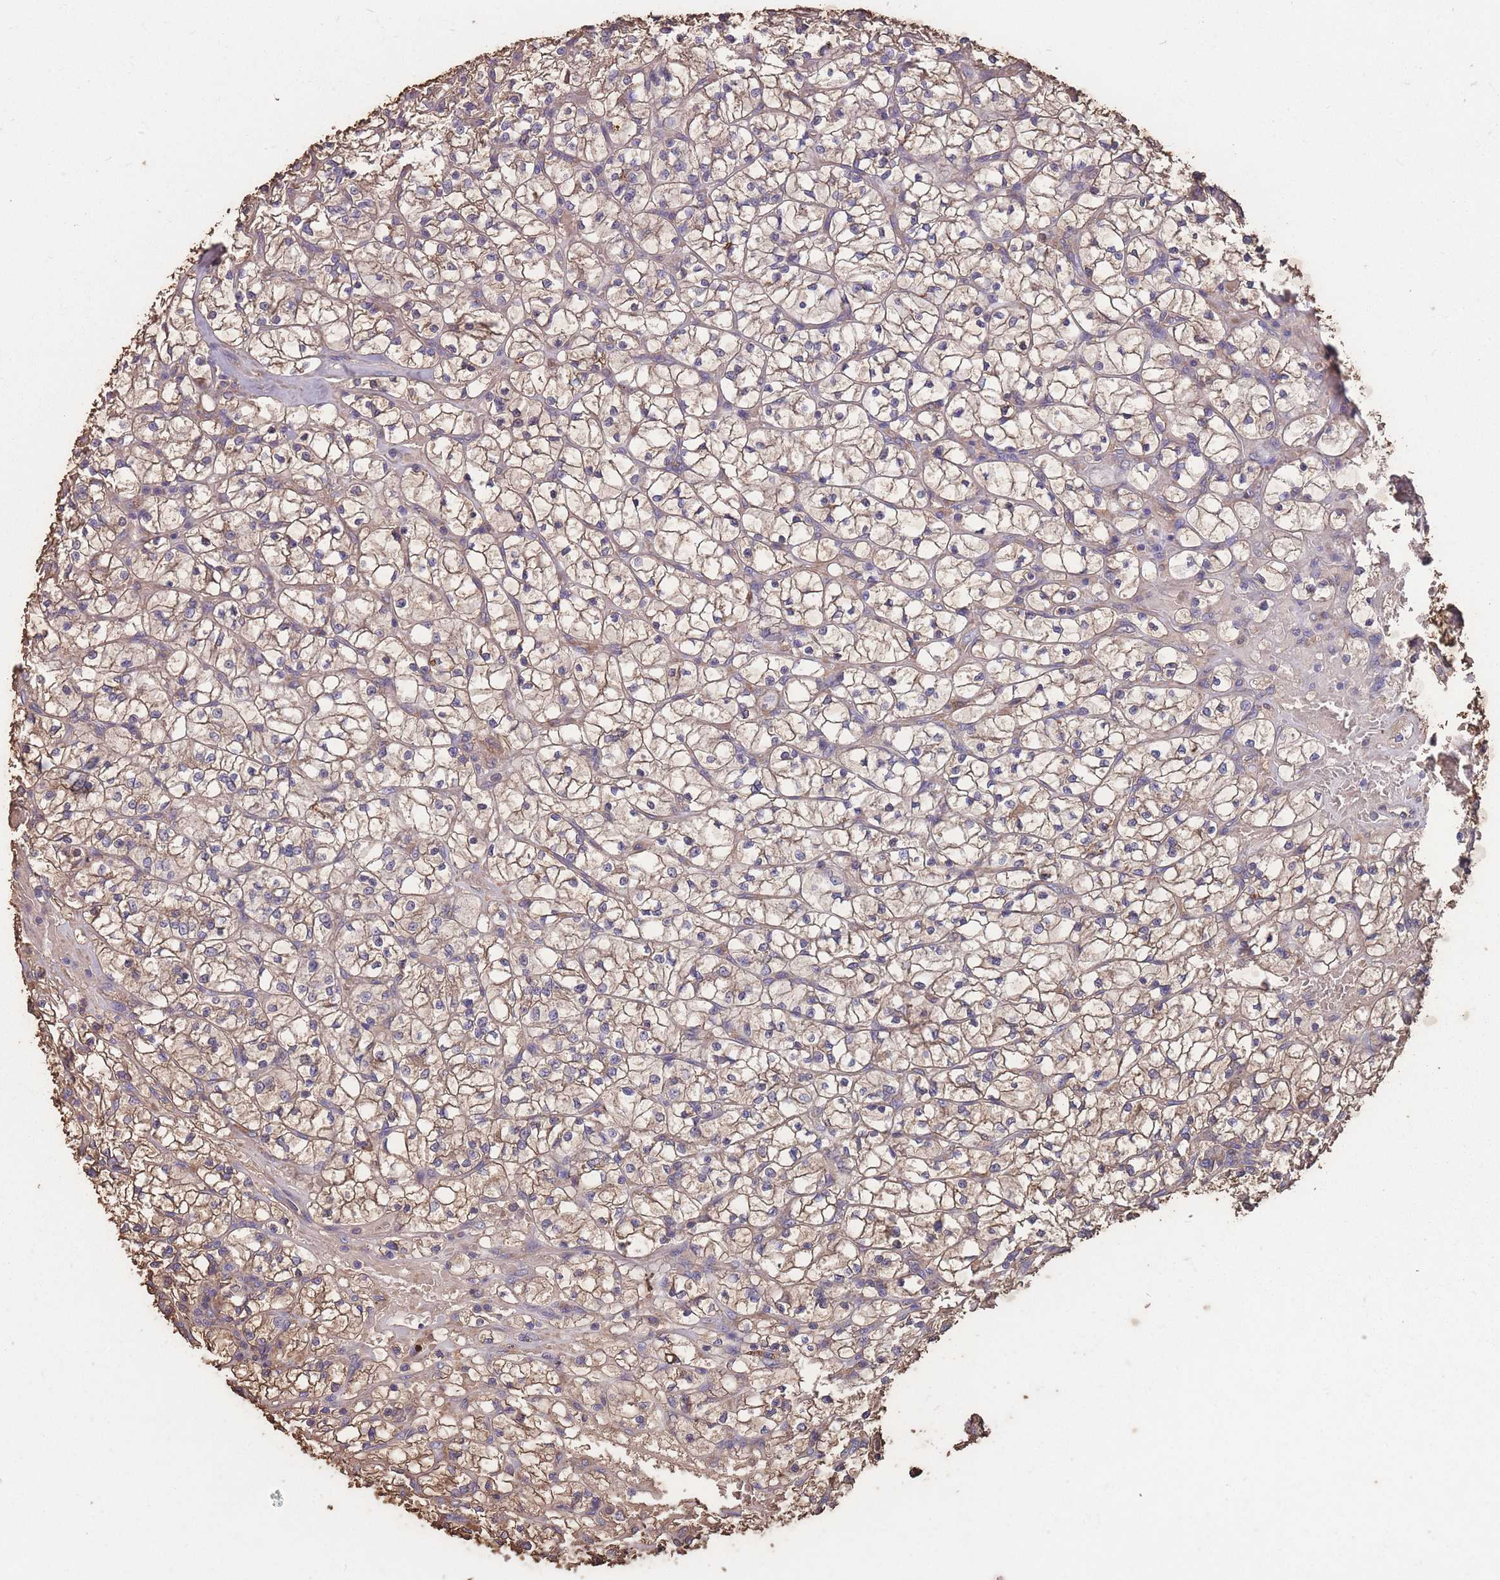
{"staining": {"intensity": "moderate", "quantity": ">75%", "location": "cytoplasmic/membranous"}, "tissue": "renal cancer", "cell_type": "Tumor cells", "image_type": "cancer", "snomed": [{"axis": "morphology", "description": "Adenocarcinoma, NOS"}, {"axis": "topography", "description": "Kidney"}], "caption": "An image of human renal adenocarcinoma stained for a protein displays moderate cytoplasmic/membranous brown staining in tumor cells.", "gene": "STIM2", "patient": {"sex": "female", "age": 64}}